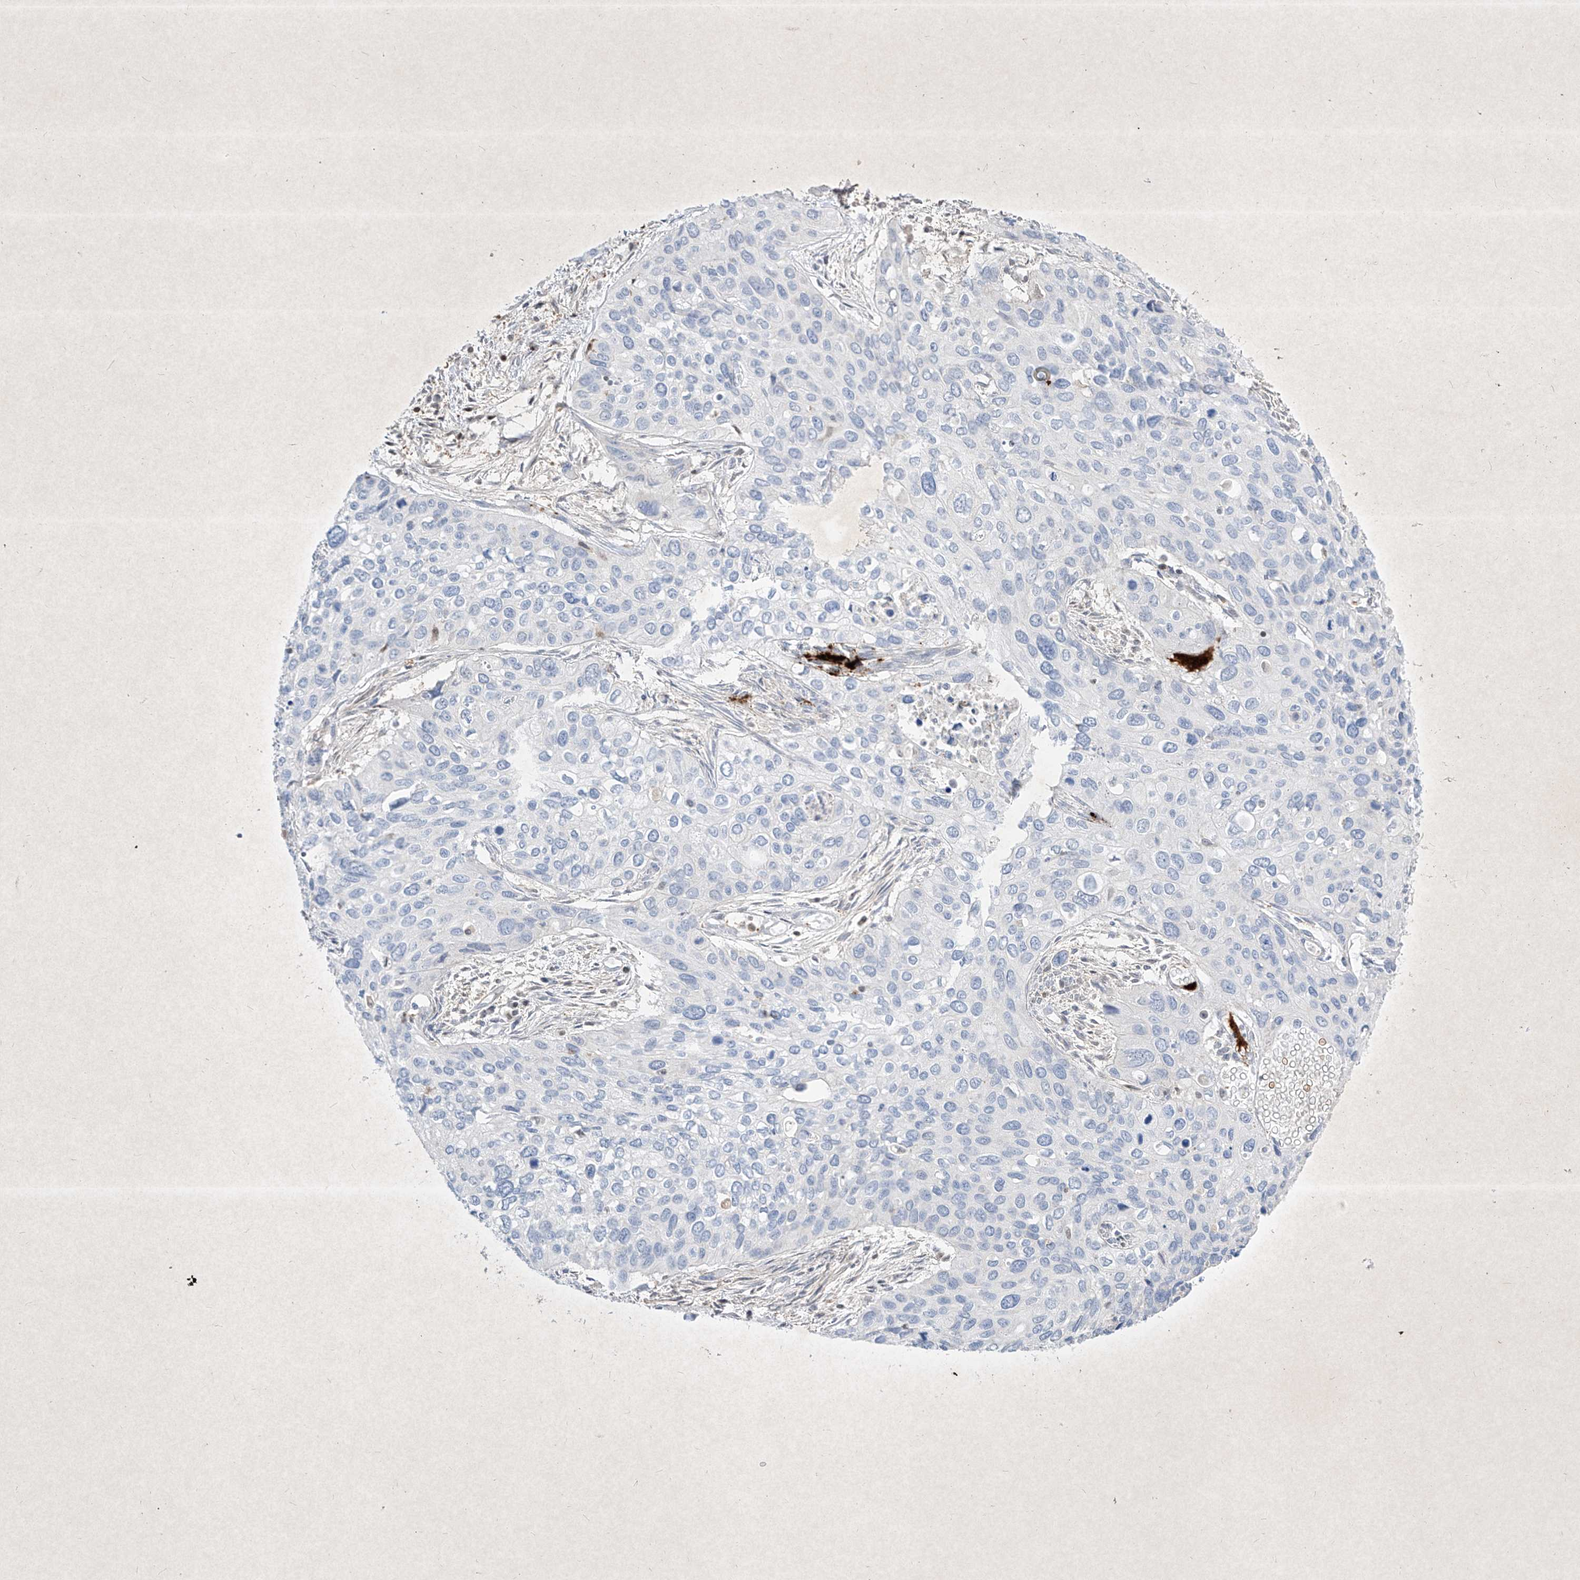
{"staining": {"intensity": "negative", "quantity": "none", "location": "none"}, "tissue": "cervical cancer", "cell_type": "Tumor cells", "image_type": "cancer", "snomed": [{"axis": "morphology", "description": "Squamous cell carcinoma, NOS"}, {"axis": "topography", "description": "Cervix"}], "caption": "Immunohistochemistry (IHC) micrograph of human squamous cell carcinoma (cervical) stained for a protein (brown), which shows no expression in tumor cells.", "gene": "PSMB10", "patient": {"sex": "female", "age": 55}}